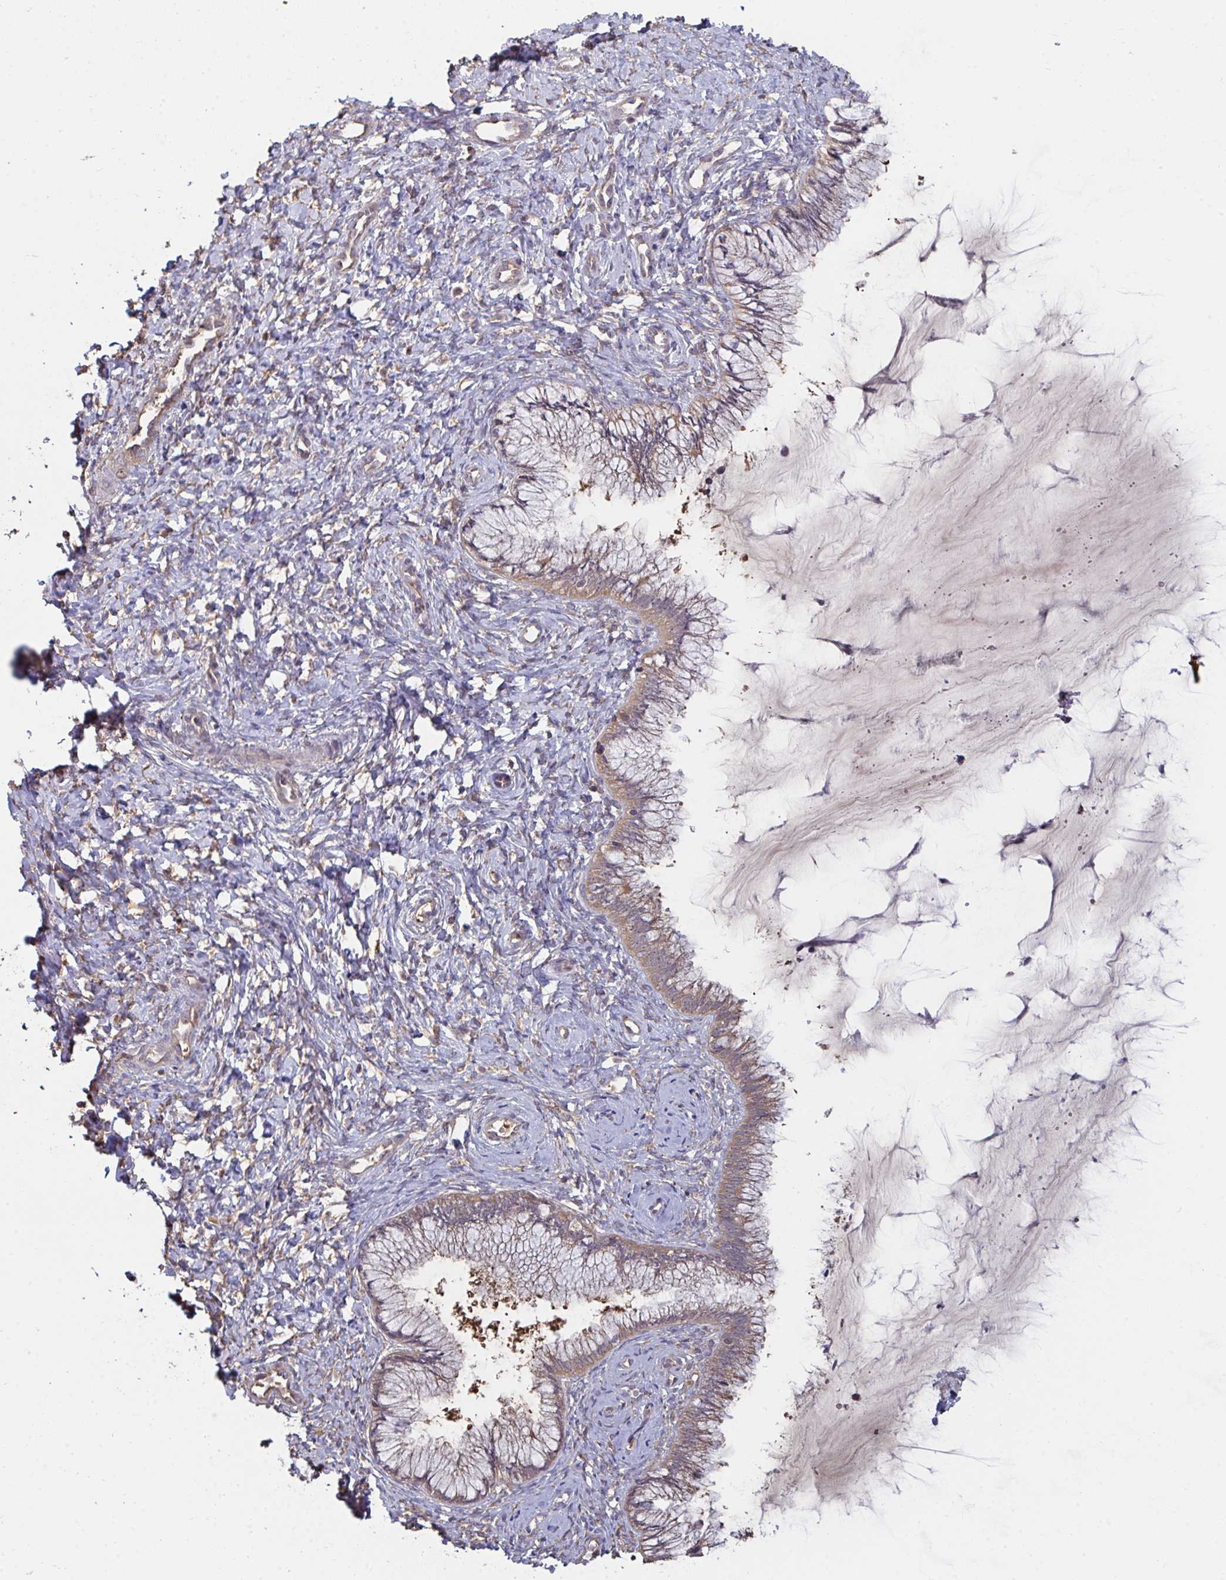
{"staining": {"intensity": "moderate", "quantity": ">75%", "location": "cytoplasmic/membranous"}, "tissue": "cervix", "cell_type": "Glandular cells", "image_type": "normal", "snomed": [{"axis": "morphology", "description": "Normal tissue, NOS"}, {"axis": "topography", "description": "Cervix"}], "caption": "An IHC image of normal tissue is shown. Protein staining in brown labels moderate cytoplasmic/membranous positivity in cervix within glandular cells.", "gene": "TTC9C", "patient": {"sex": "female", "age": 37}}